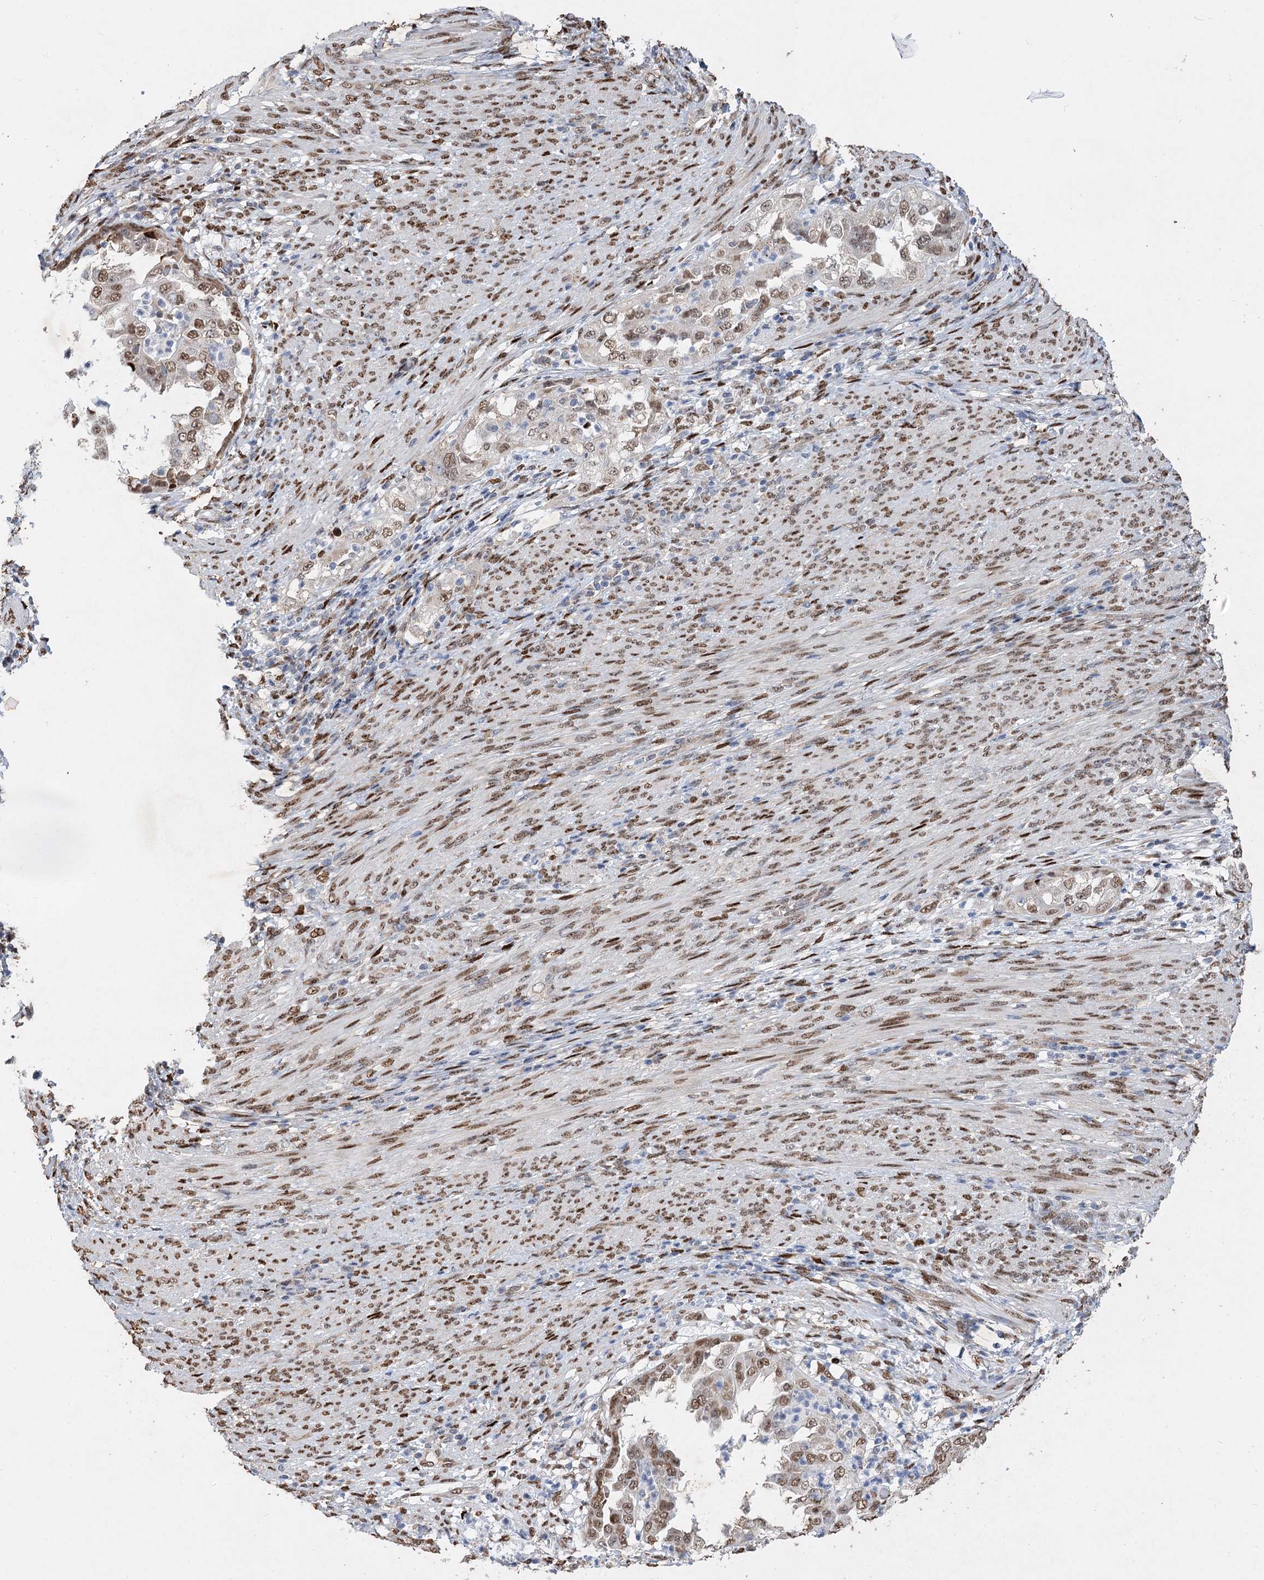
{"staining": {"intensity": "moderate", "quantity": ">75%", "location": "nuclear"}, "tissue": "endometrial cancer", "cell_type": "Tumor cells", "image_type": "cancer", "snomed": [{"axis": "morphology", "description": "Adenocarcinoma, NOS"}, {"axis": "topography", "description": "Endometrium"}], "caption": "The photomicrograph reveals staining of endometrial cancer (adenocarcinoma), revealing moderate nuclear protein expression (brown color) within tumor cells. The staining is performed using DAB brown chromogen to label protein expression. The nuclei are counter-stained blue using hematoxylin.", "gene": "NFU1", "patient": {"sex": "female", "age": 85}}